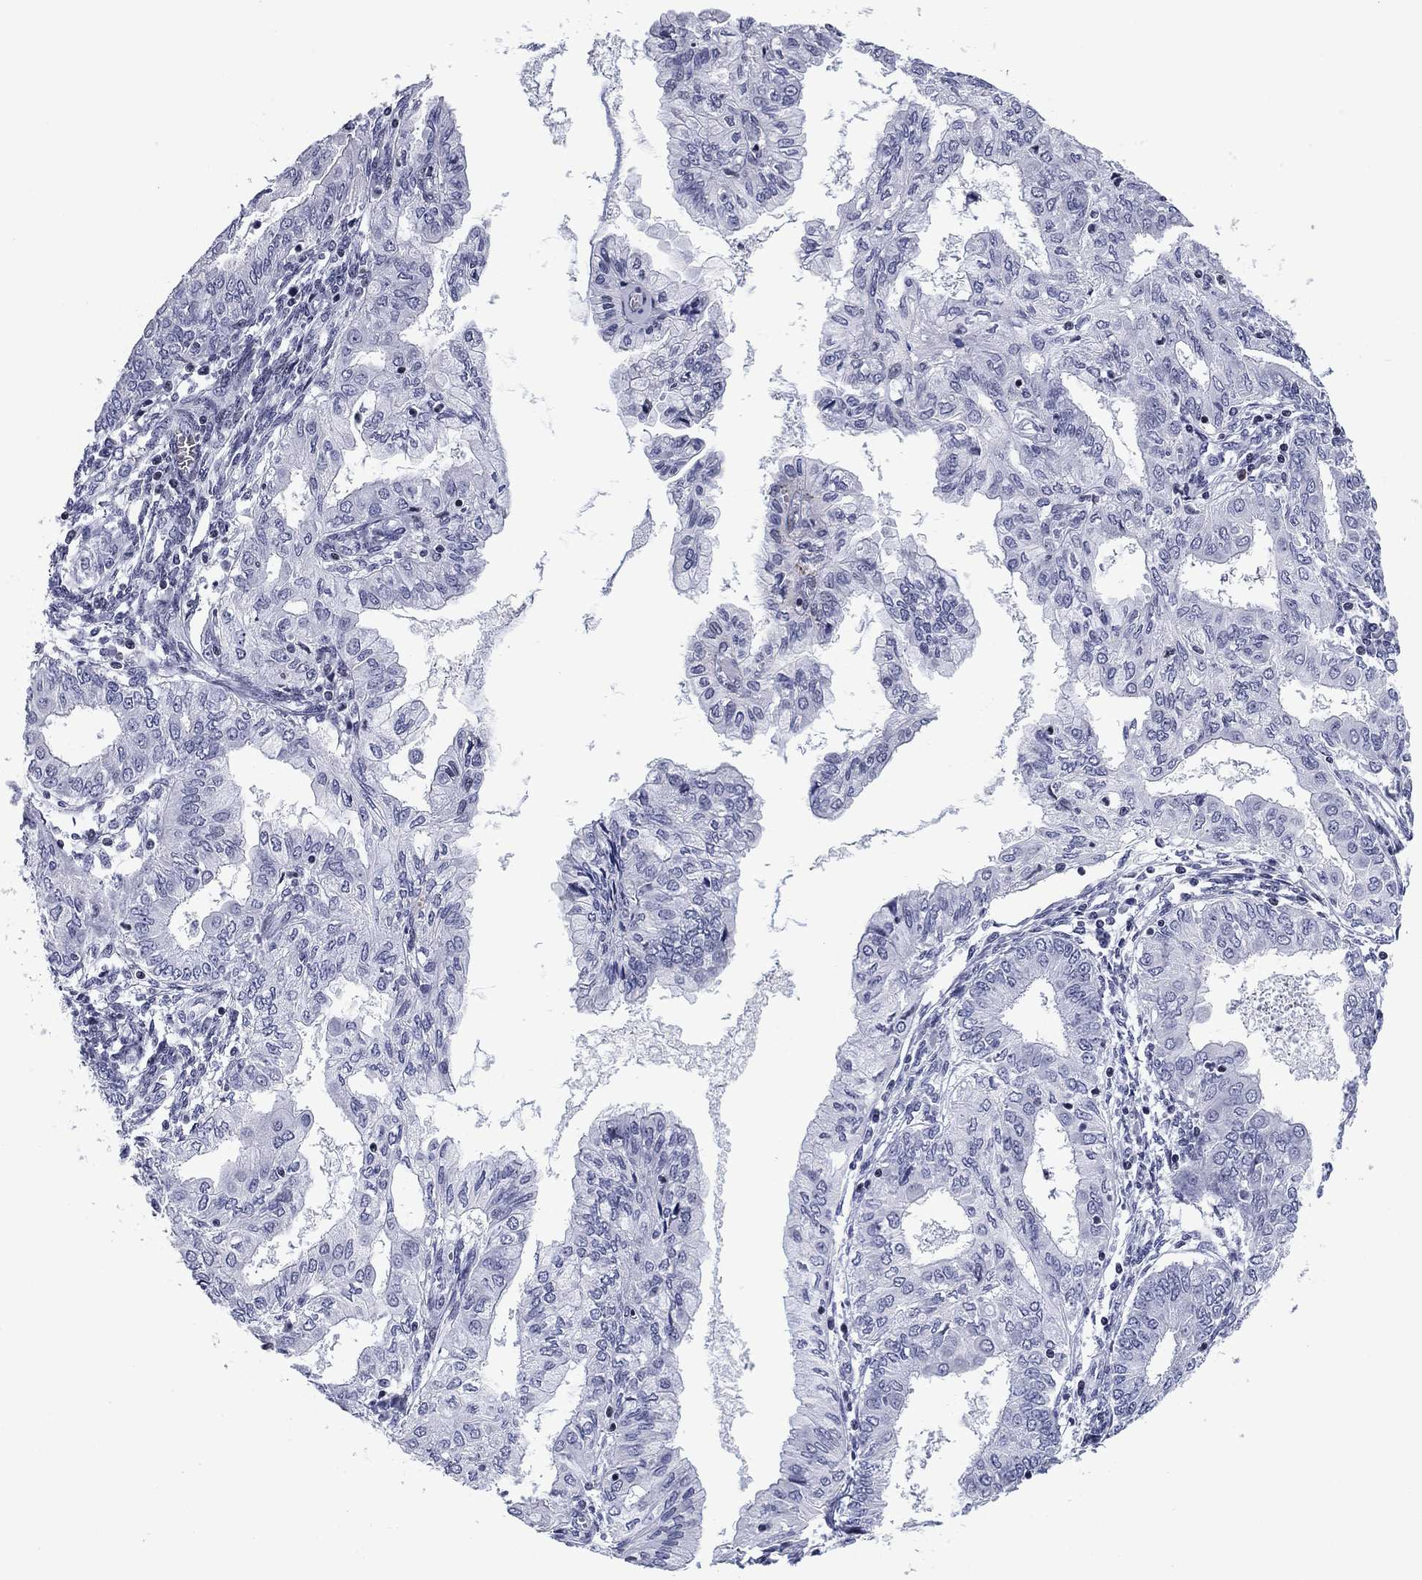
{"staining": {"intensity": "negative", "quantity": "none", "location": "none"}, "tissue": "endometrial cancer", "cell_type": "Tumor cells", "image_type": "cancer", "snomed": [{"axis": "morphology", "description": "Adenocarcinoma, NOS"}, {"axis": "topography", "description": "Endometrium"}], "caption": "DAB (3,3'-diaminobenzidine) immunohistochemical staining of human endometrial cancer (adenocarcinoma) reveals no significant expression in tumor cells.", "gene": "CCDC144A", "patient": {"sex": "female", "age": 68}}